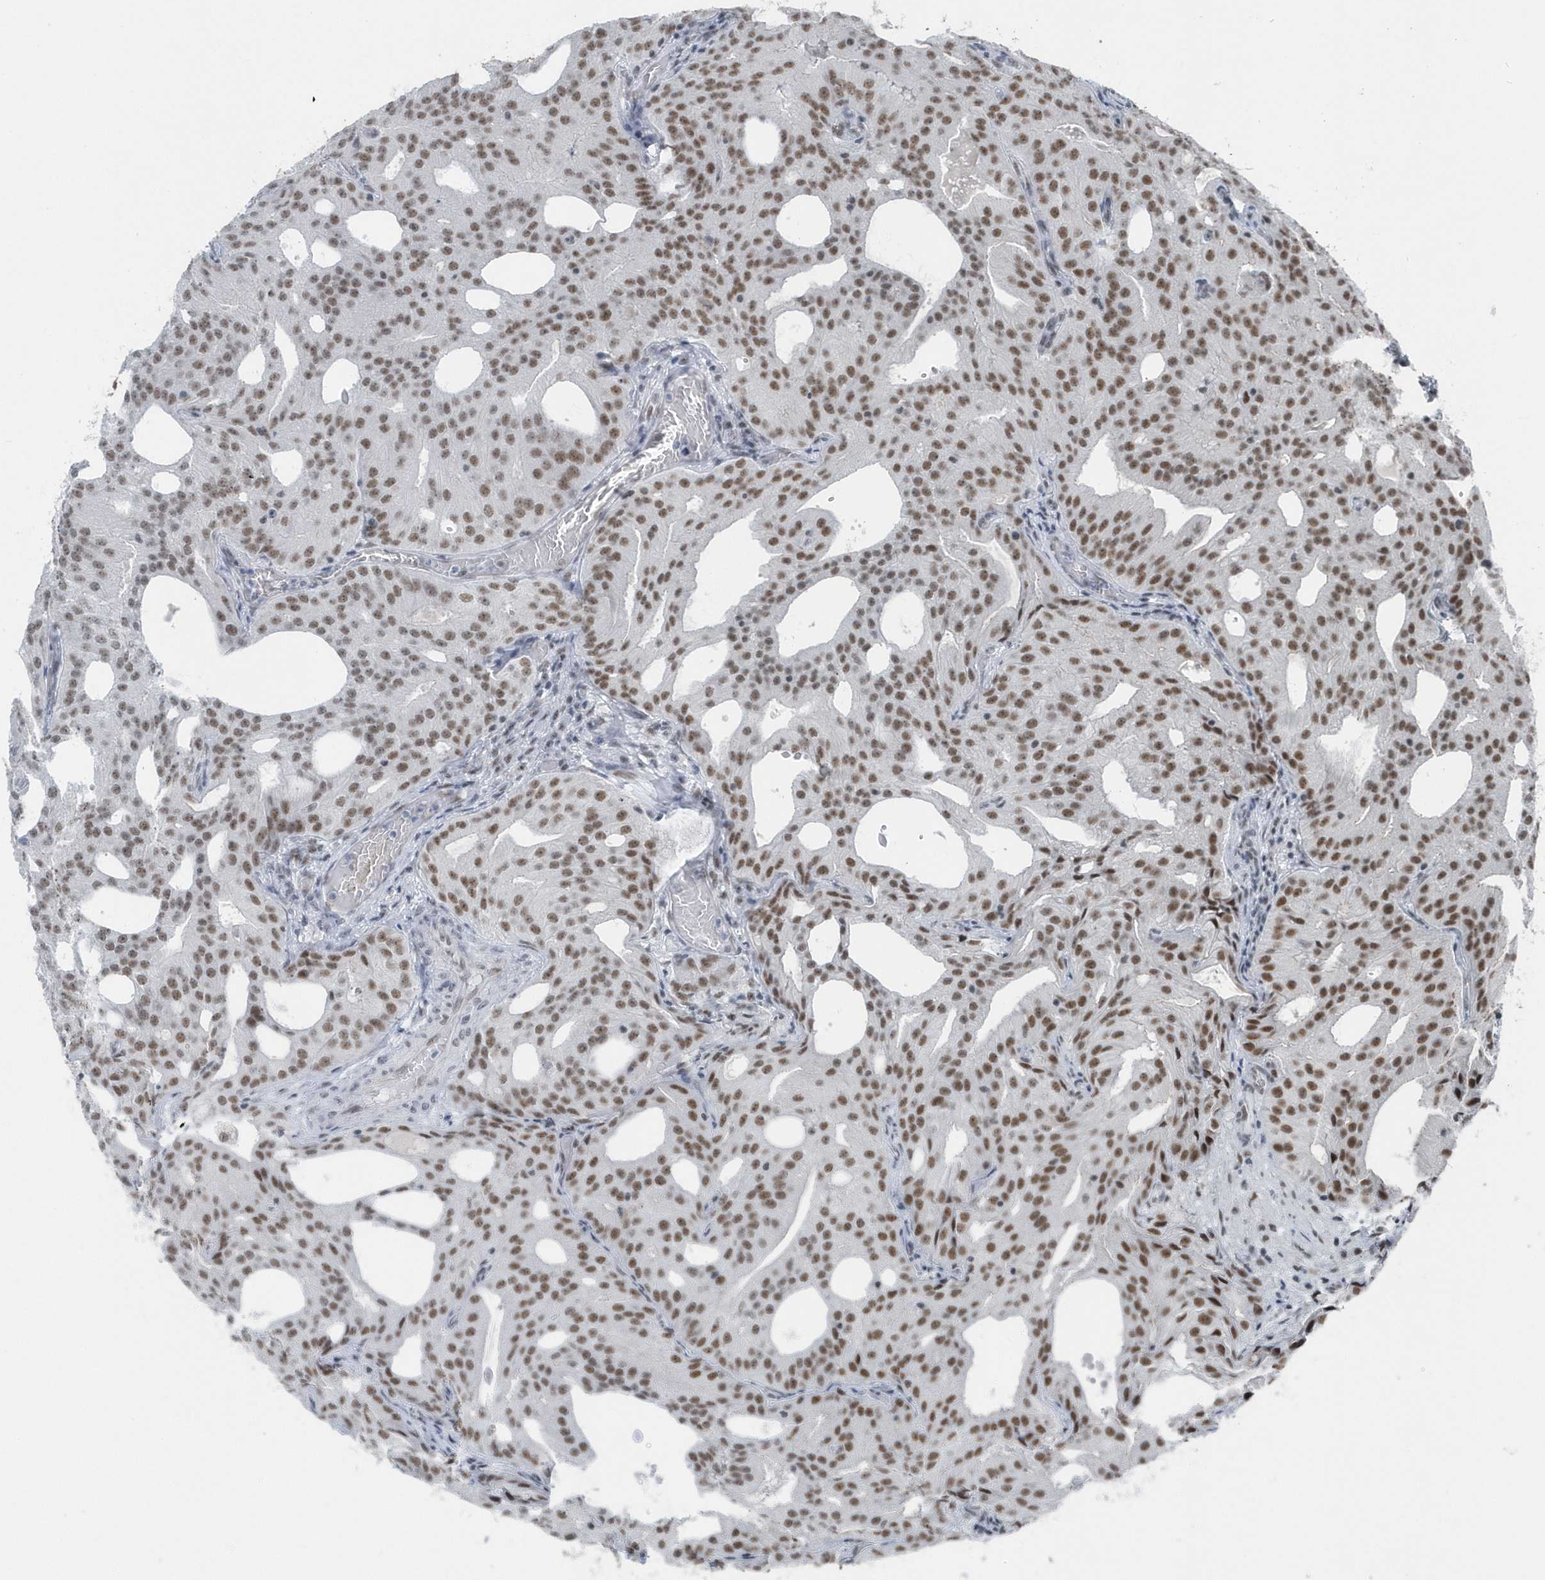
{"staining": {"intensity": "moderate", "quantity": ">75%", "location": "nuclear"}, "tissue": "prostate cancer", "cell_type": "Tumor cells", "image_type": "cancer", "snomed": [{"axis": "morphology", "description": "Adenocarcinoma, Low grade"}, {"axis": "topography", "description": "Prostate"}], "caption": "A photomicrograph of prostate cancer stained for a protein demonstrates moderate nuclear brown staining in tumor cells.", "gene": "FIP1L1", "patient": {"sex": "male", "age": 88}}